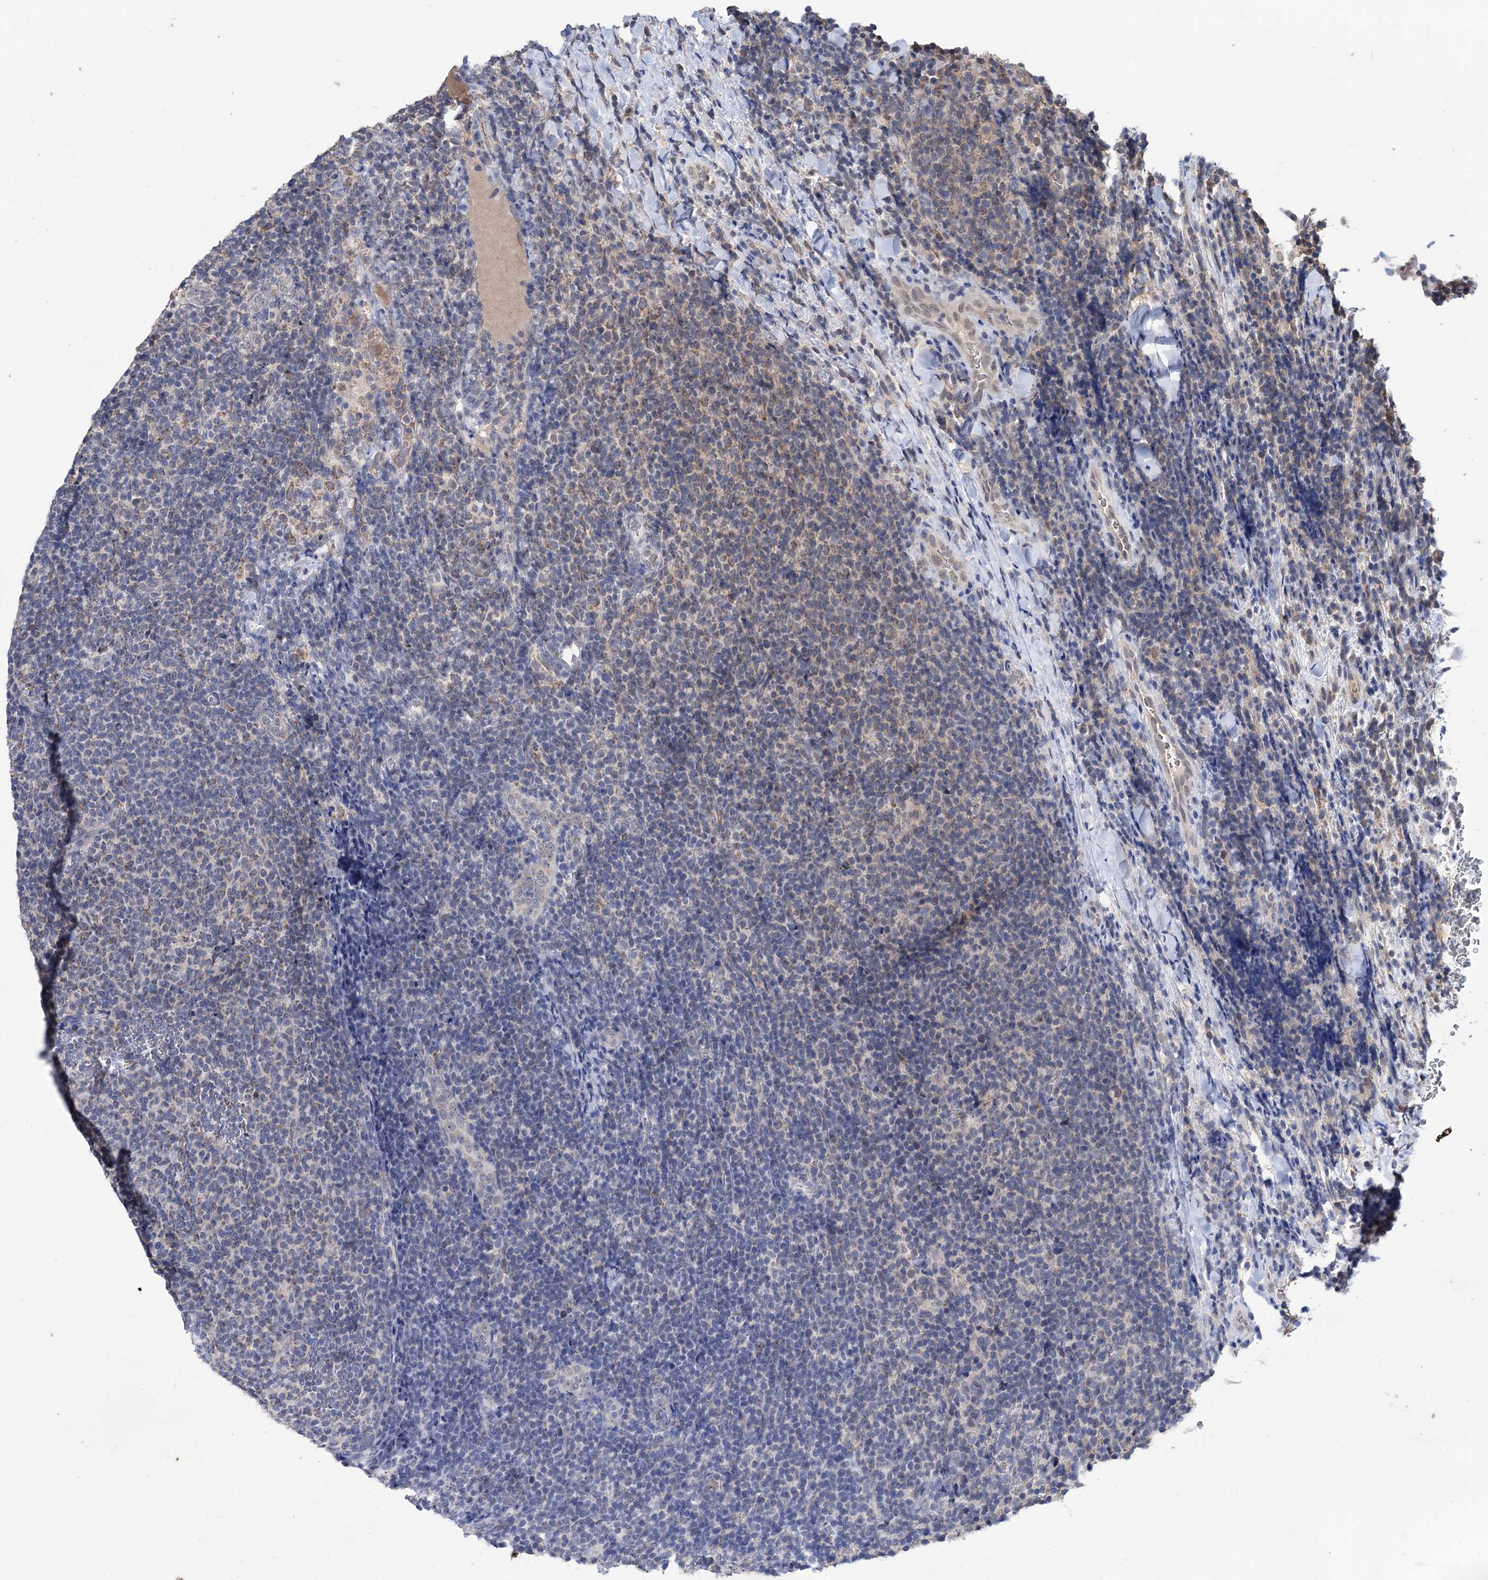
{"staining": {"intensity": "weak", "quantity": "<25%", "location": "cytoplasmic/membranous"}, "tissue": "lymphoma", "cell_type": "Tumor cells", "image_type": "cancer", "snomed": [{"axis": "morphology", "description": "Malignant lymphoma, non-Hodgkin's type, Low grade"}, {"axis": "topography", "description": "Lymph node"}], "caption": "This is a photomicrograph of immunohistochemistry (IHC) staining of lymphoma, which shows no expression in tumor cells.", "gene": "CLPB", "patient": {"sex": "male", "age": 66}}